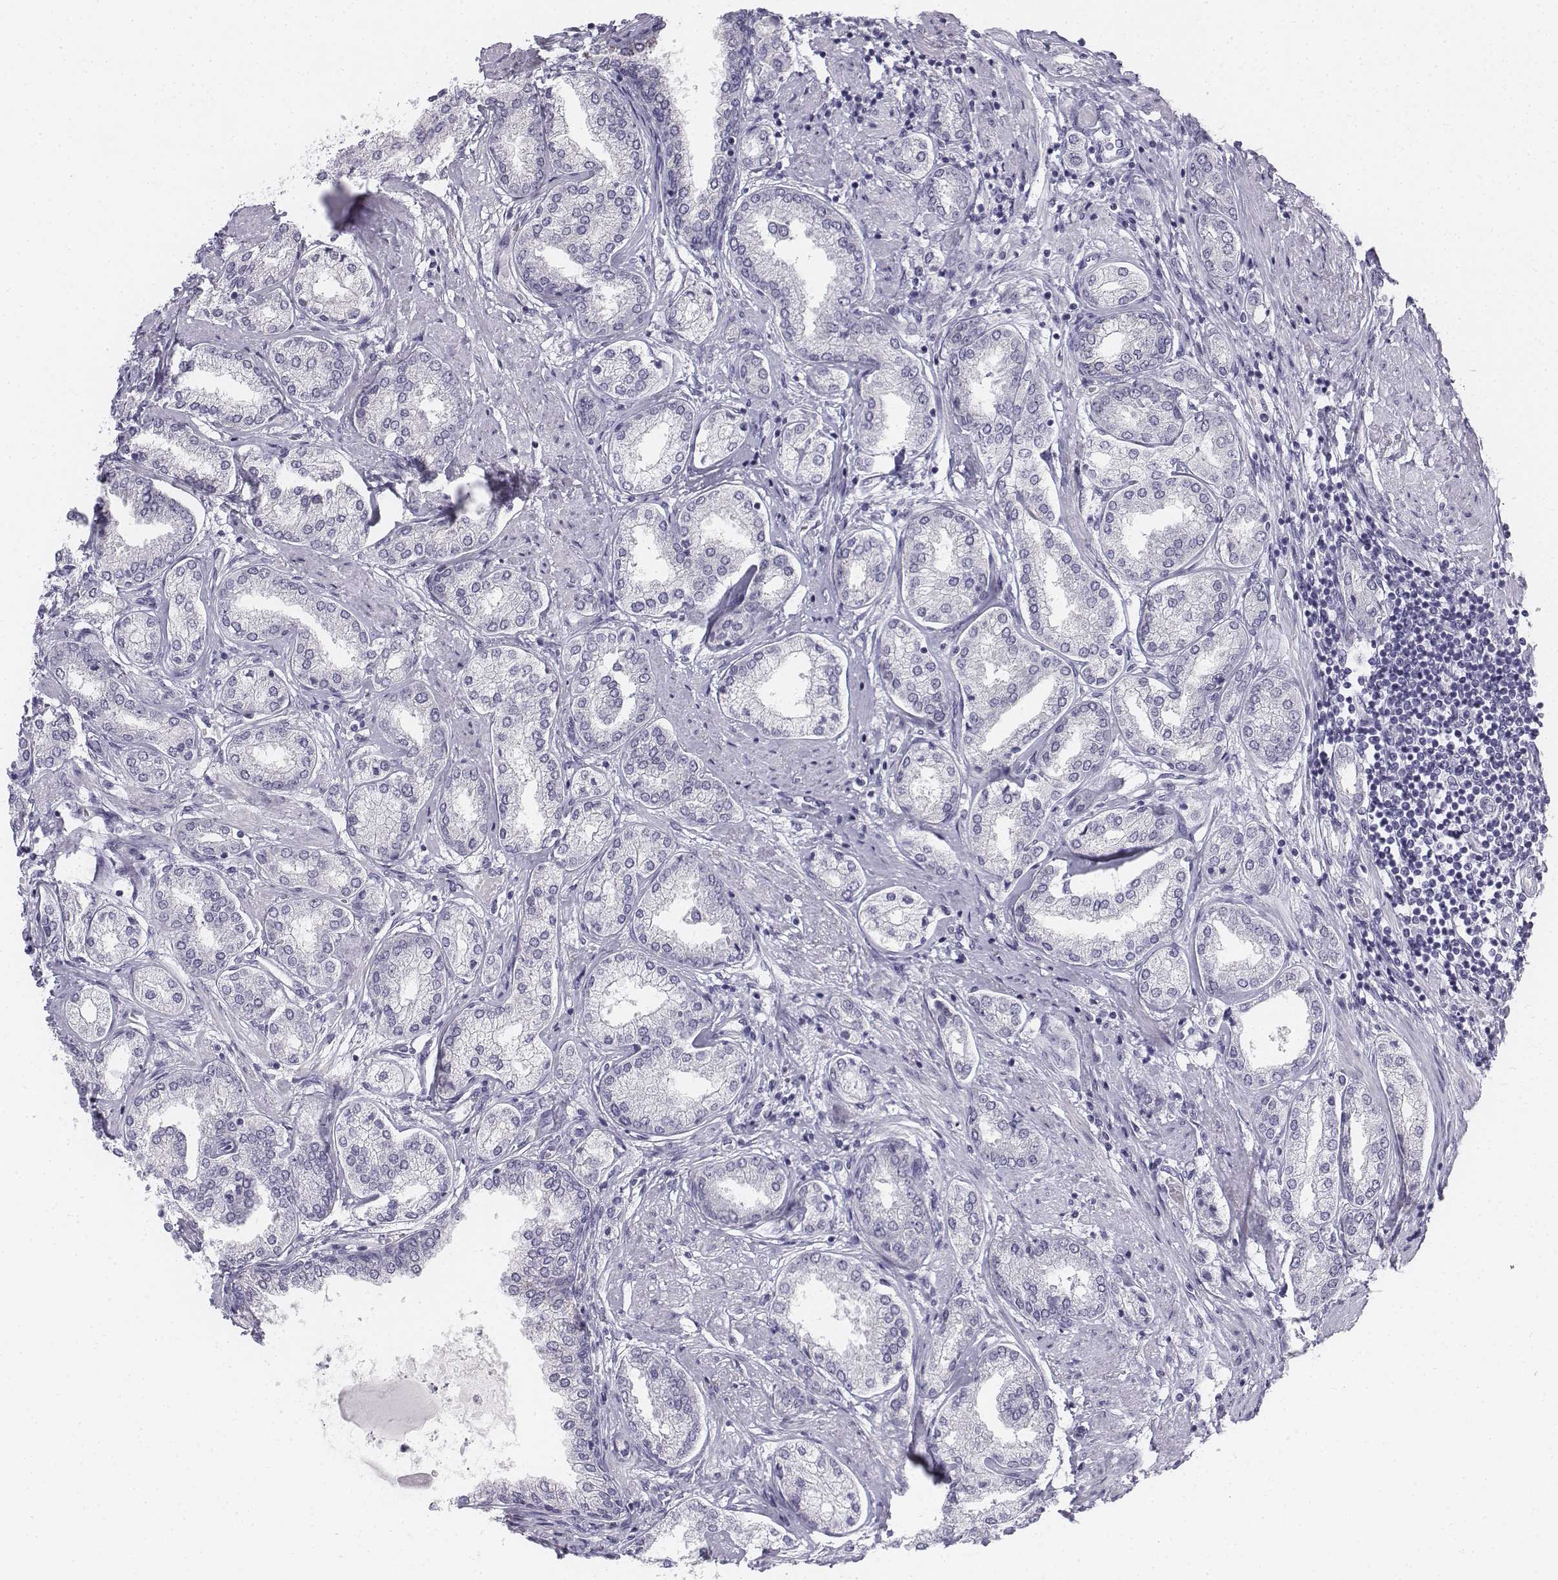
{"staining": {"intensity": "negative", "quantity": "none", "location": "none"}, "tissue": "prostate cancer", "cell_type": "Tumor cells", "image_type": "cancer", "snomed": [{"axis": "morphology", "description": "Adenocarcinoma, NOS"}, {"axis": "topography", "description": "Prostate"}], "caption": "DAB immunohistochemical staining of prostate cancer (adenocarcinoma) displays no significant staining in tumor cells.", "gene": "TH", "patient": {"sex": "male", "age": 63}}